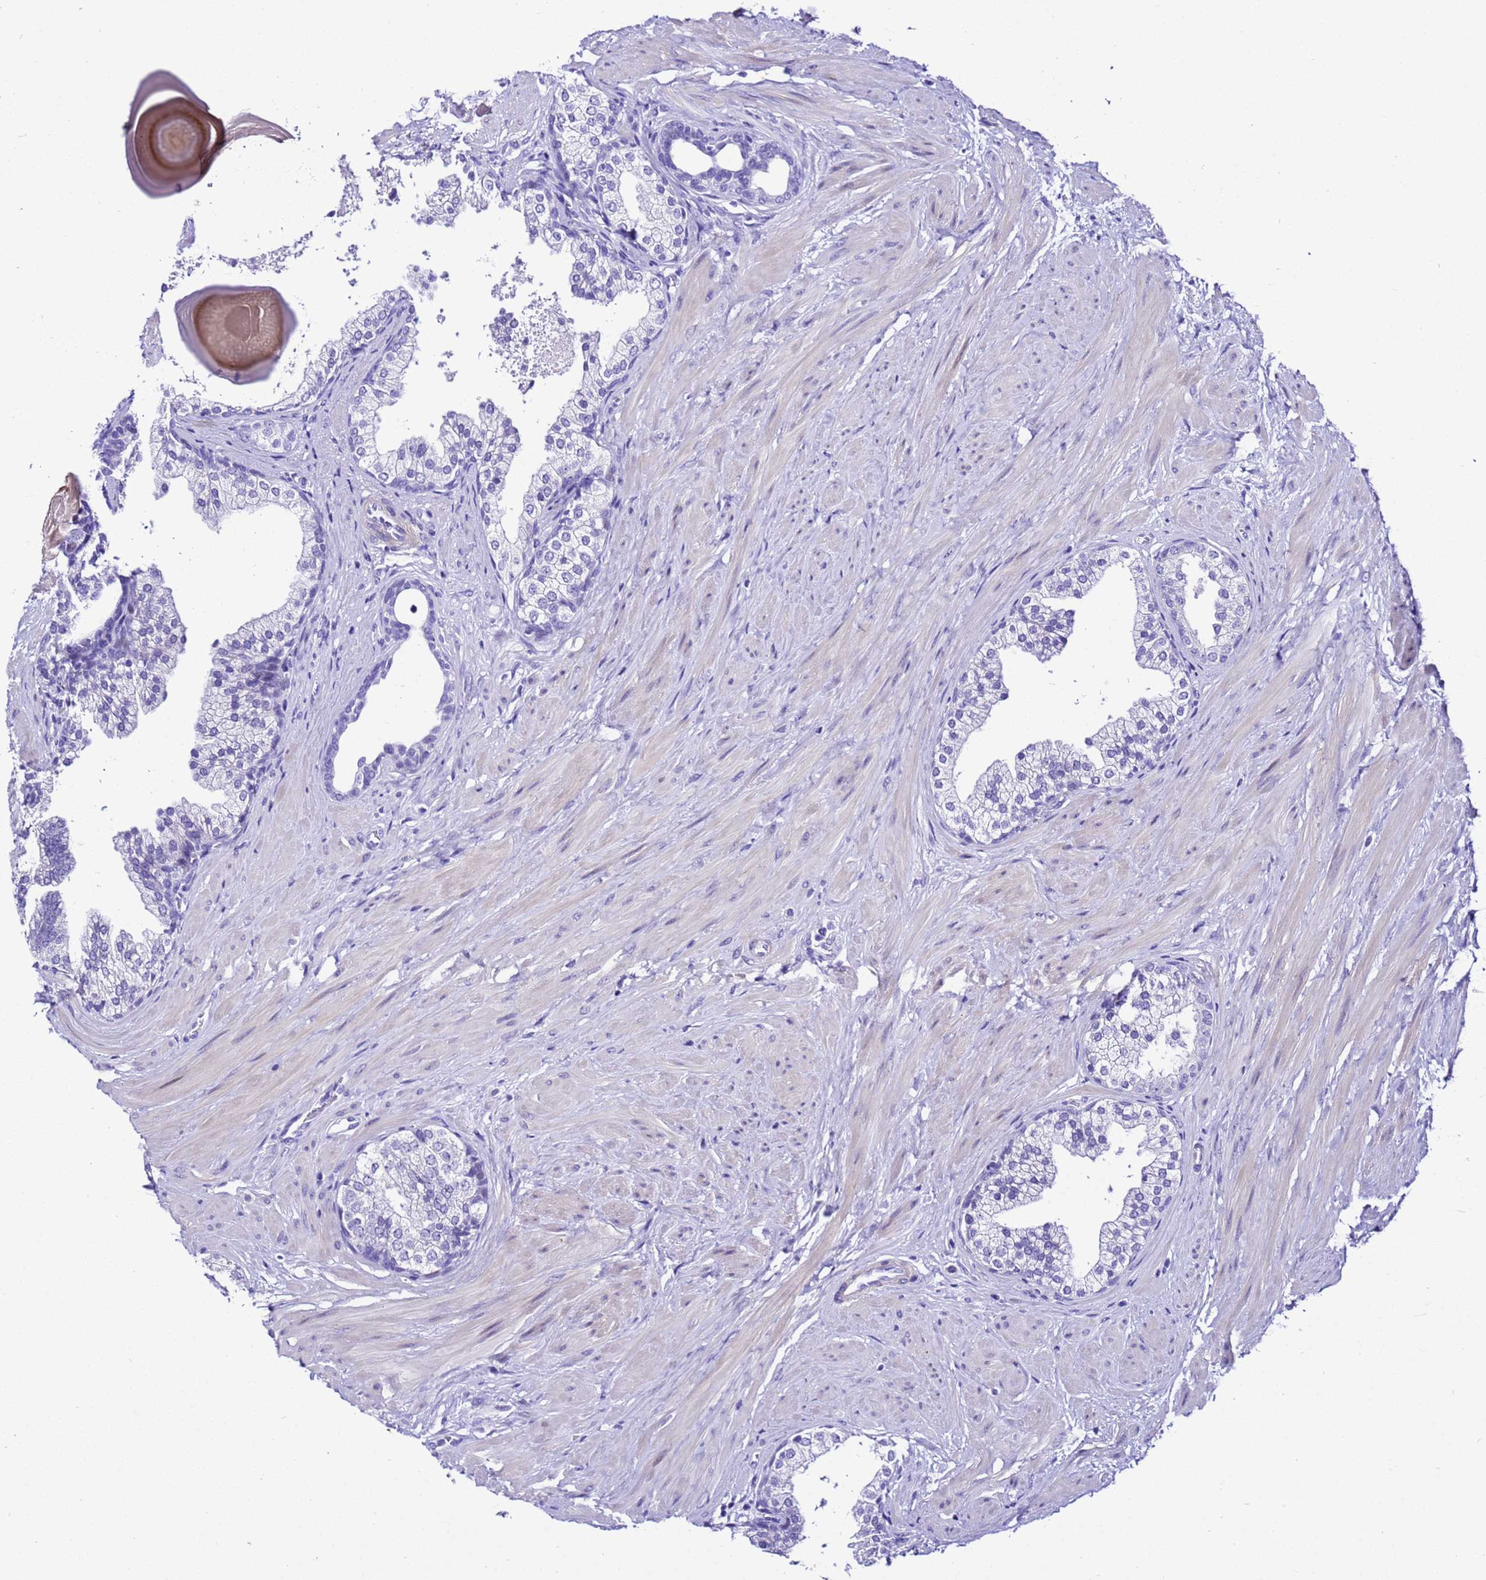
{"staining": {"intensity": "negative", "quantity": "none", "location": "none"}, "tissue": "prostate", "cell_type": "Glandular cells", "image_type": "normal", "snomed": [{"axis": "morphology", "description": "Normal tissue, NOS"}, {"axis": "topography", "description": "Prostate"}], "caption": "There is no significant expression in glandular cells of prostate. (Immunohistochemistry (ihc), brightfield microscopy, high magnification).", "gene": "ZNF417", "patient": {"sex": "male", "age": 48}}